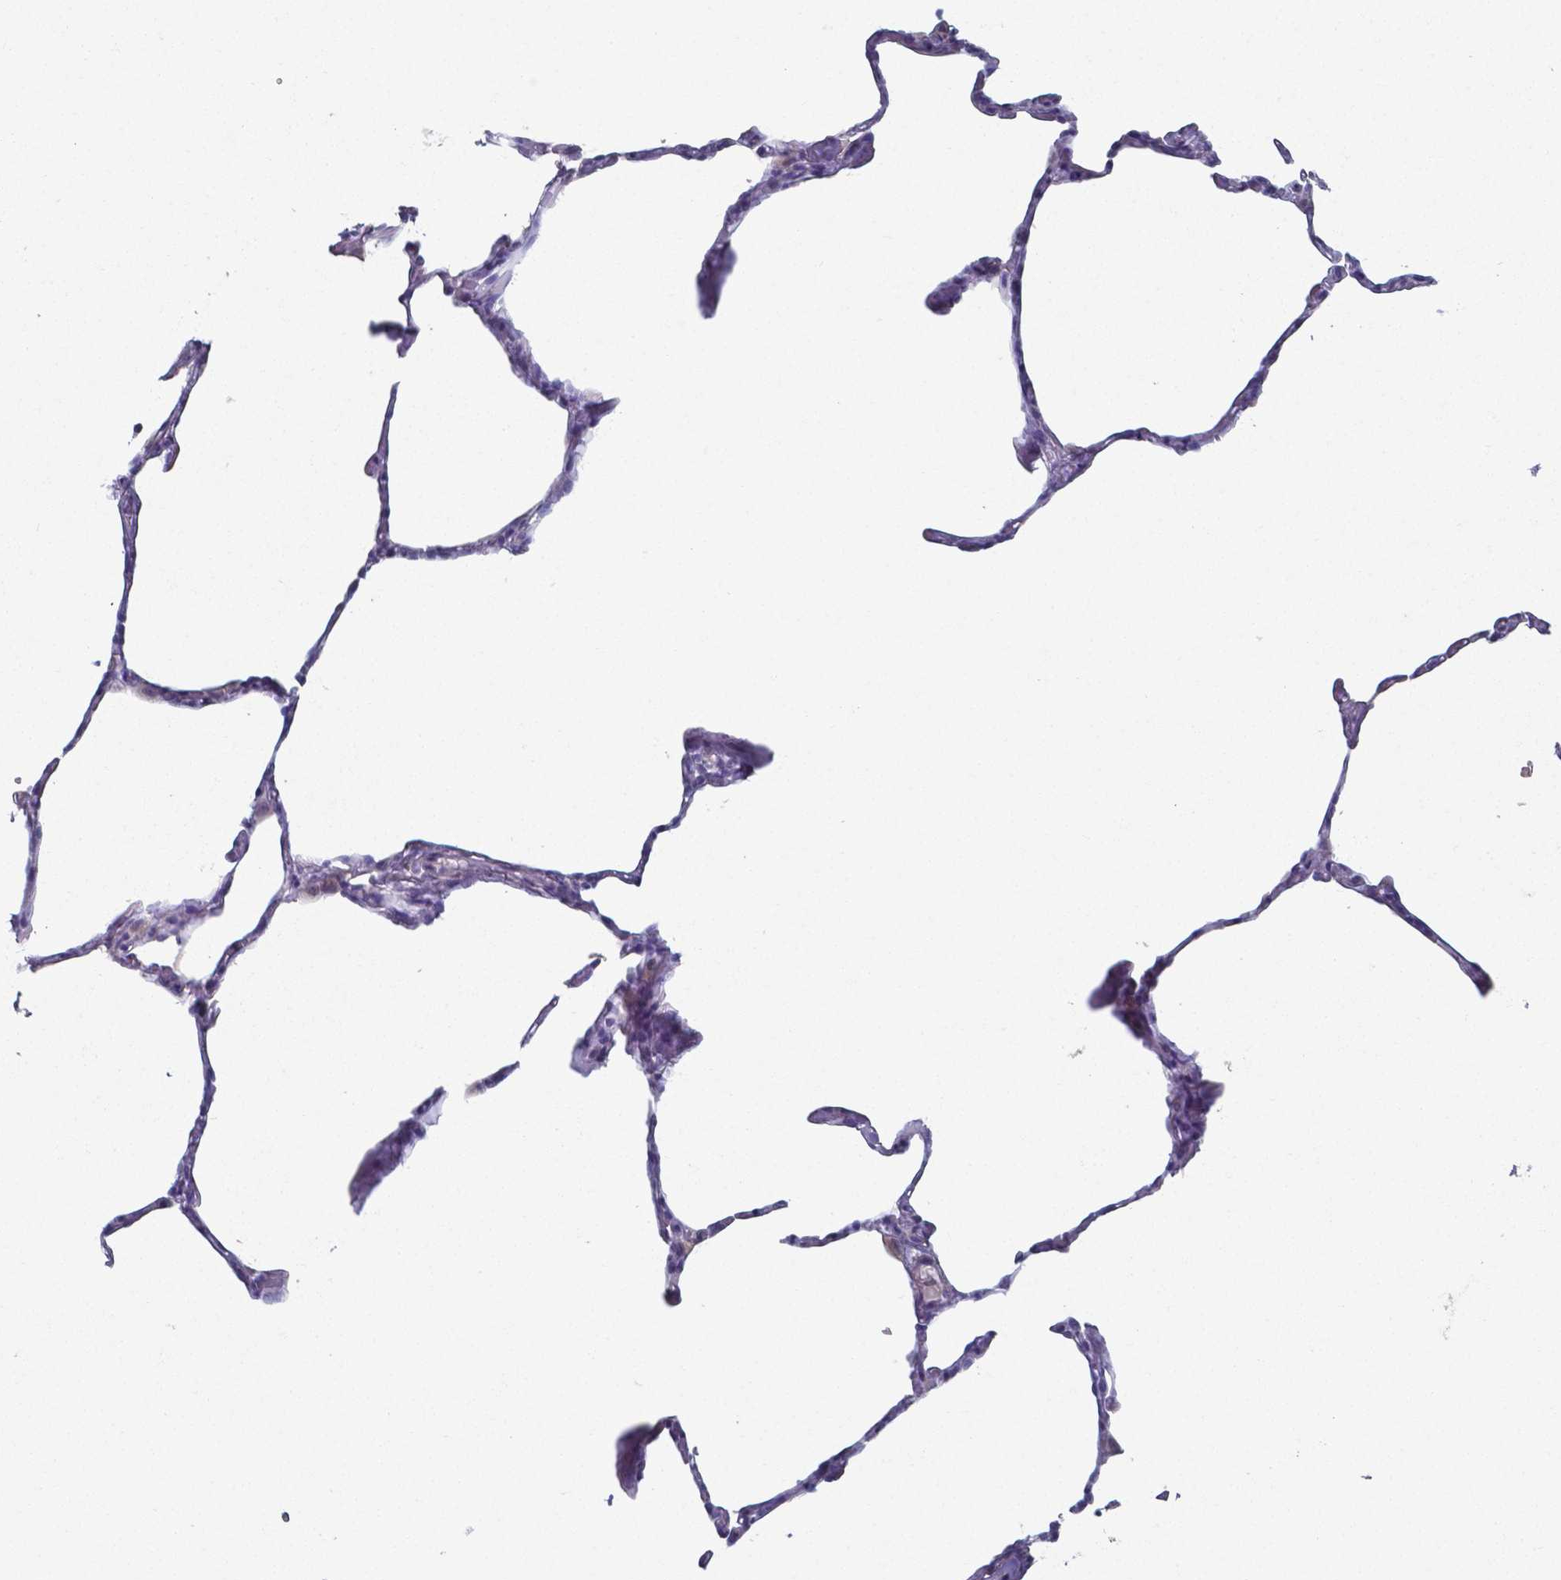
{"staining": {"intensity": "negative", "quantity": "none", "location": "none"}, "tissue": "lung", "cell_type": "Alveolar cells", "image_type": "normal", "snomed": [{"axis": "morphology", "description": "Normal tissue, NOS"}, {"axis": "topography", "description": "Lung"}], "caption": "Alveolar cells show no significant expression in benign lung. Nuclei are stained in blue.", "gene": "PLA2R1", "patient": {"sex": "male", "age": 65}}